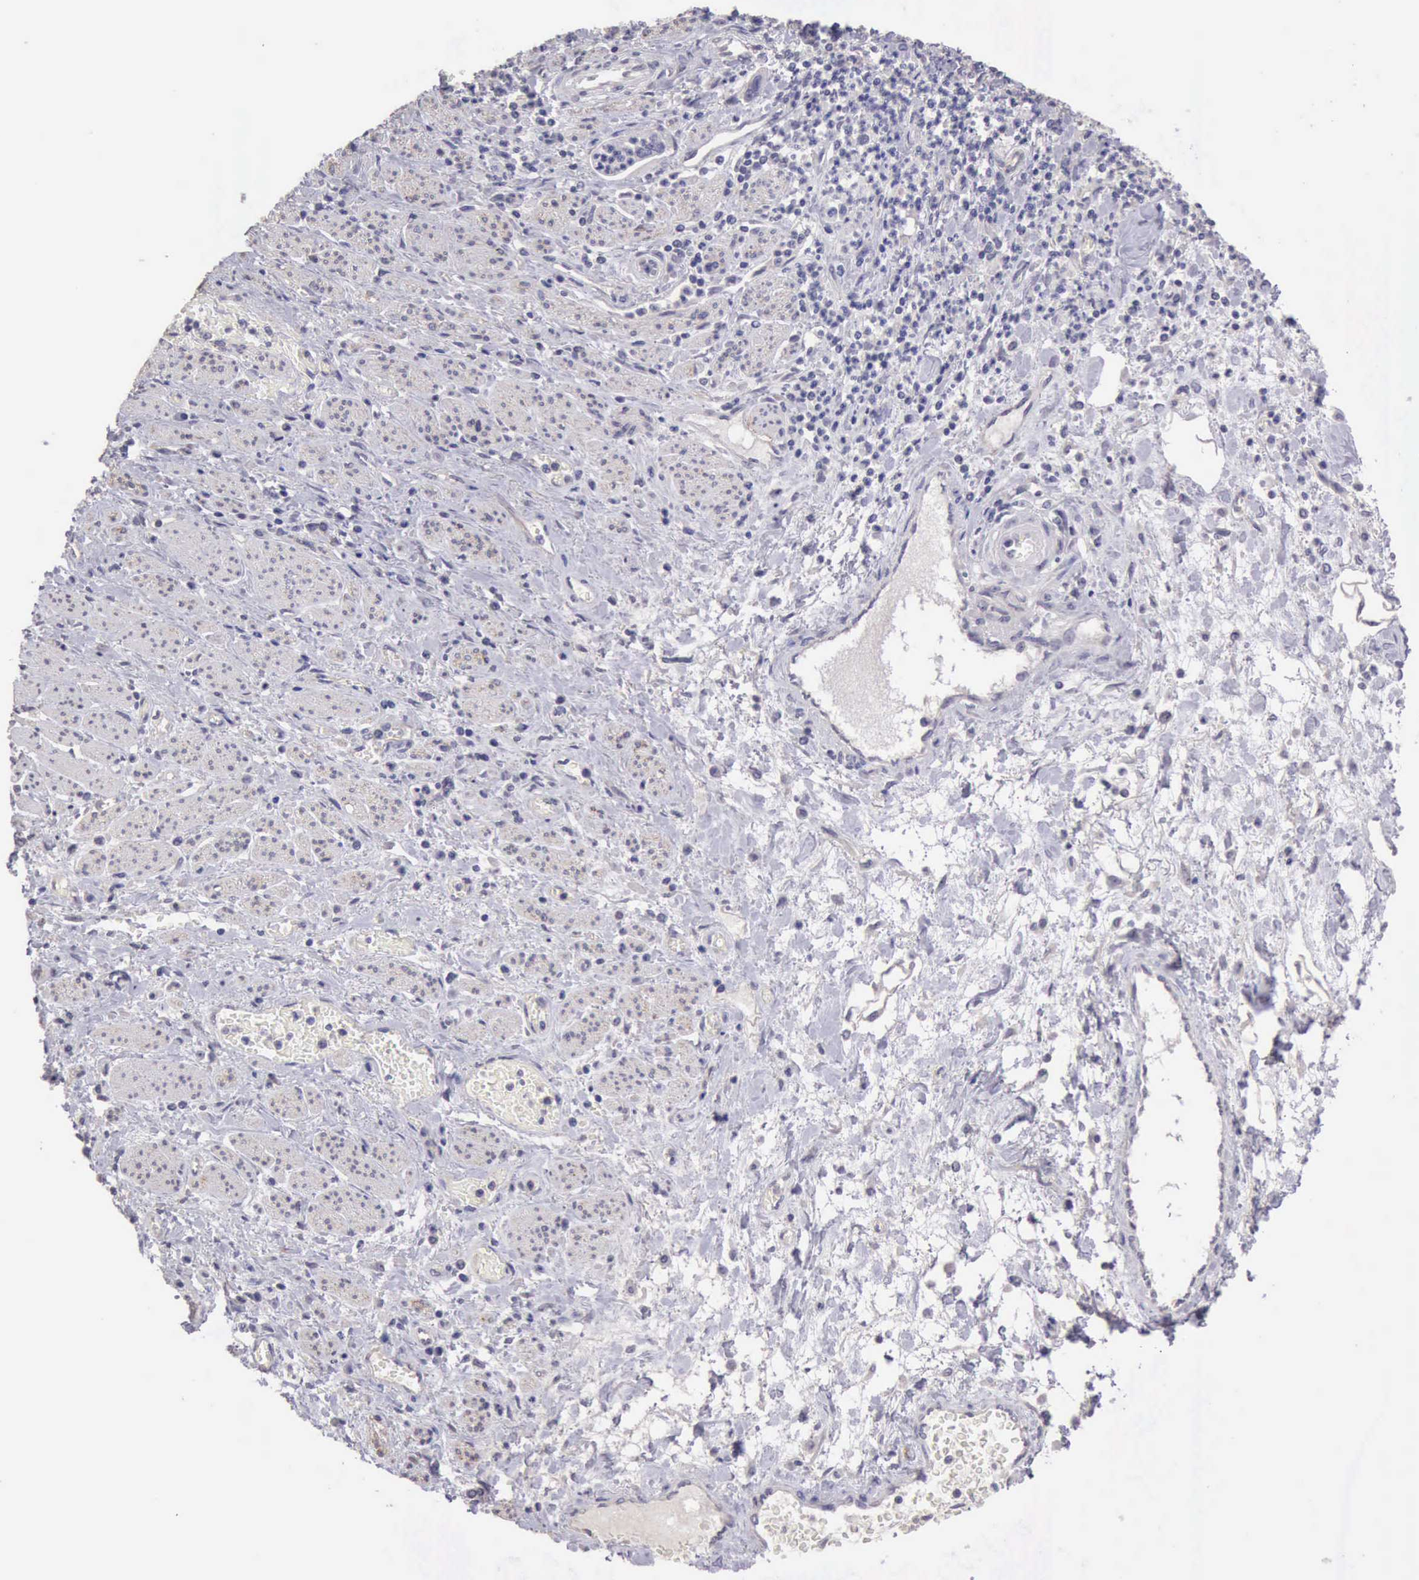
{"staining": {"intensity": "negative", "quantity": "none", "location": "none"}, "tissue": "stomach cancer", "cell_type": "Tumor cells", "image_type": "cancer", "snomed": [{"axis": "morphology", "description": "Adenocarcinoma, NOS"}, {"axis": "topography", "description": "Stomach"}], "caption": "Immunohistochemistry photomicrograph of human adenocarcinoma (stomach) stained for a protein (brown), which demonstrates no staining in tumor cells. (Brightfield microscopy of DAB (3,3'-diaminobenzidine) IHC at high magnification).", "gene": "KCND1", "patient": {"sex": "female", "age": 76}}